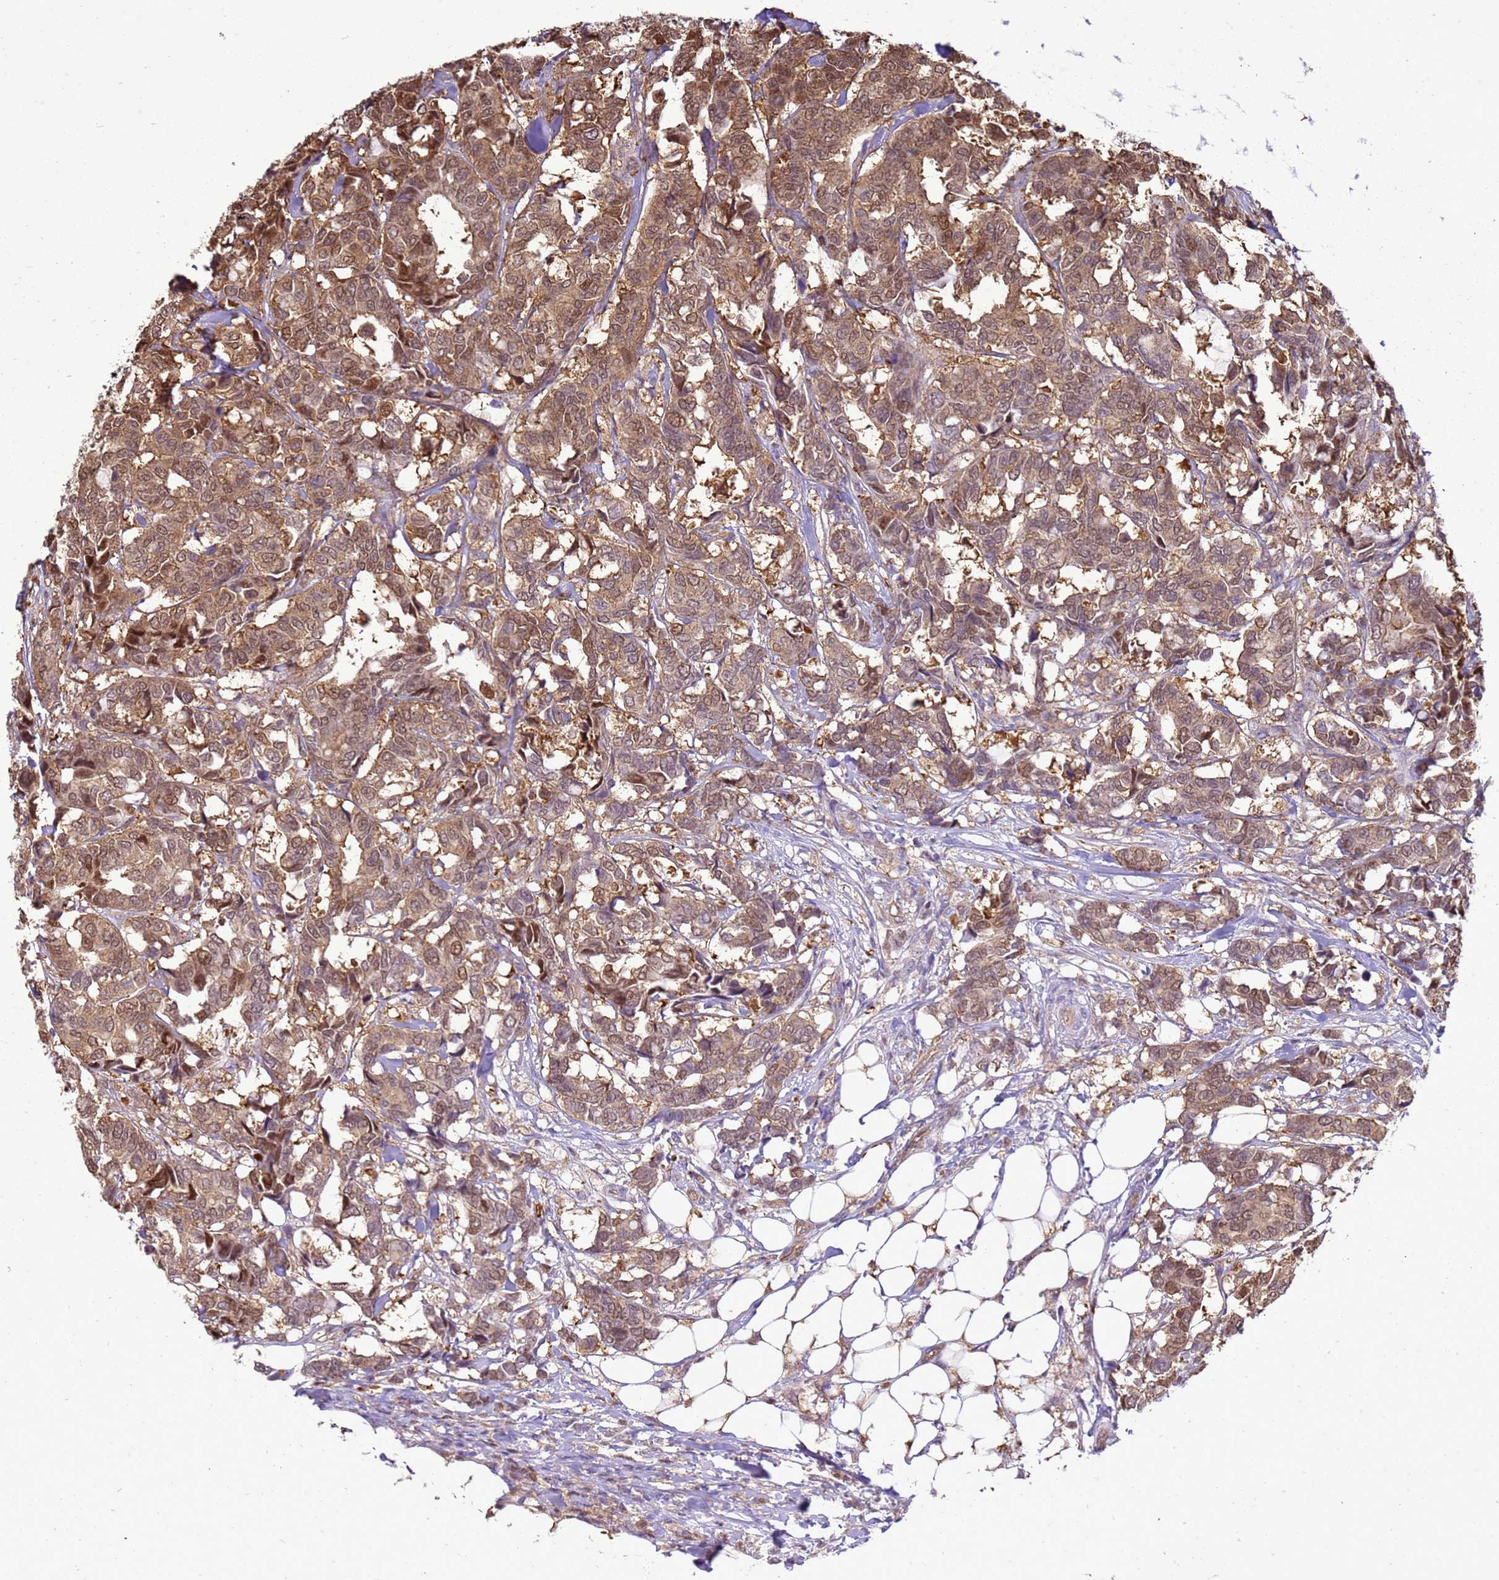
{"staining": {"intensity": "moderate", "quantity": ">75%", "location": "cytoplasmic/membranous,nuclear"}, "tissue": "breast cancer", "cell_type": "Tumor cells", "image_type": "cancer", "snomed": [{"axis": "morphology", "description": "Duct carcinoma"}, {"axis": "topography", "description": "Breast"}], "caption": "This image exhibits immunohistochemistry (IHC) staining of human intraductal carcinoma (breast), with medium moderate cytoplasmic/membranous and nuclear expression in about >75% of tumor cells.", "gene": "YWHAE", "patient": {"sex": "female", "age": 87}}